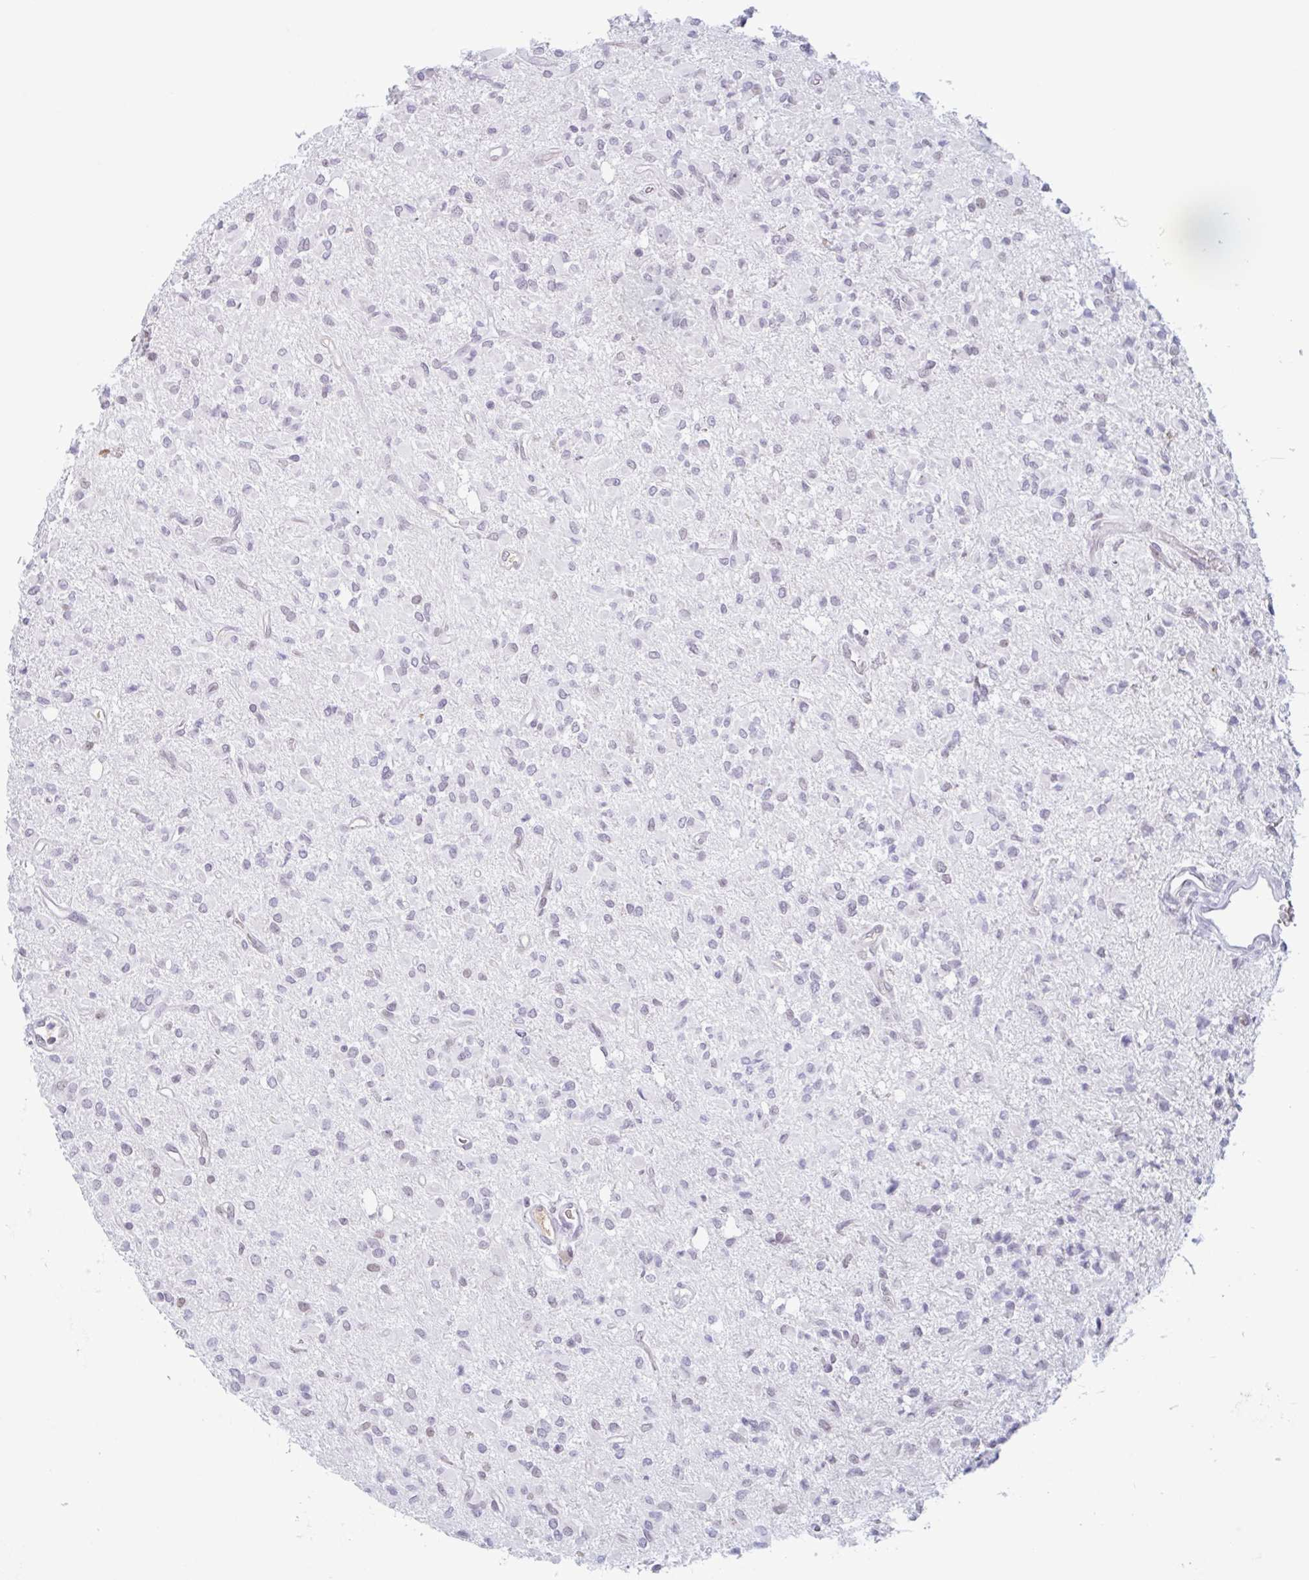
{"staining": {"intensity": "negative", "quantity": "none", "location": "none"}, "tissue": "glioma", "cell_type": "Tumor cells", "image_type": "cancer", "snomed": [{"axis": "morphology", "description": "Glioma, malignant, Low grade"}, {"axis": "topography", "description": "Brain"}], "caption": "Immunohistochemistry (IHC) image of neoplastic tissue: human malignant glioma (low-grade) stained with DAB (3,3'-diaminobenzidine) shows no significant protein positivity in tumor cells.", "gene": "PLG", "patient": {"sex": "female", "age": 33}}